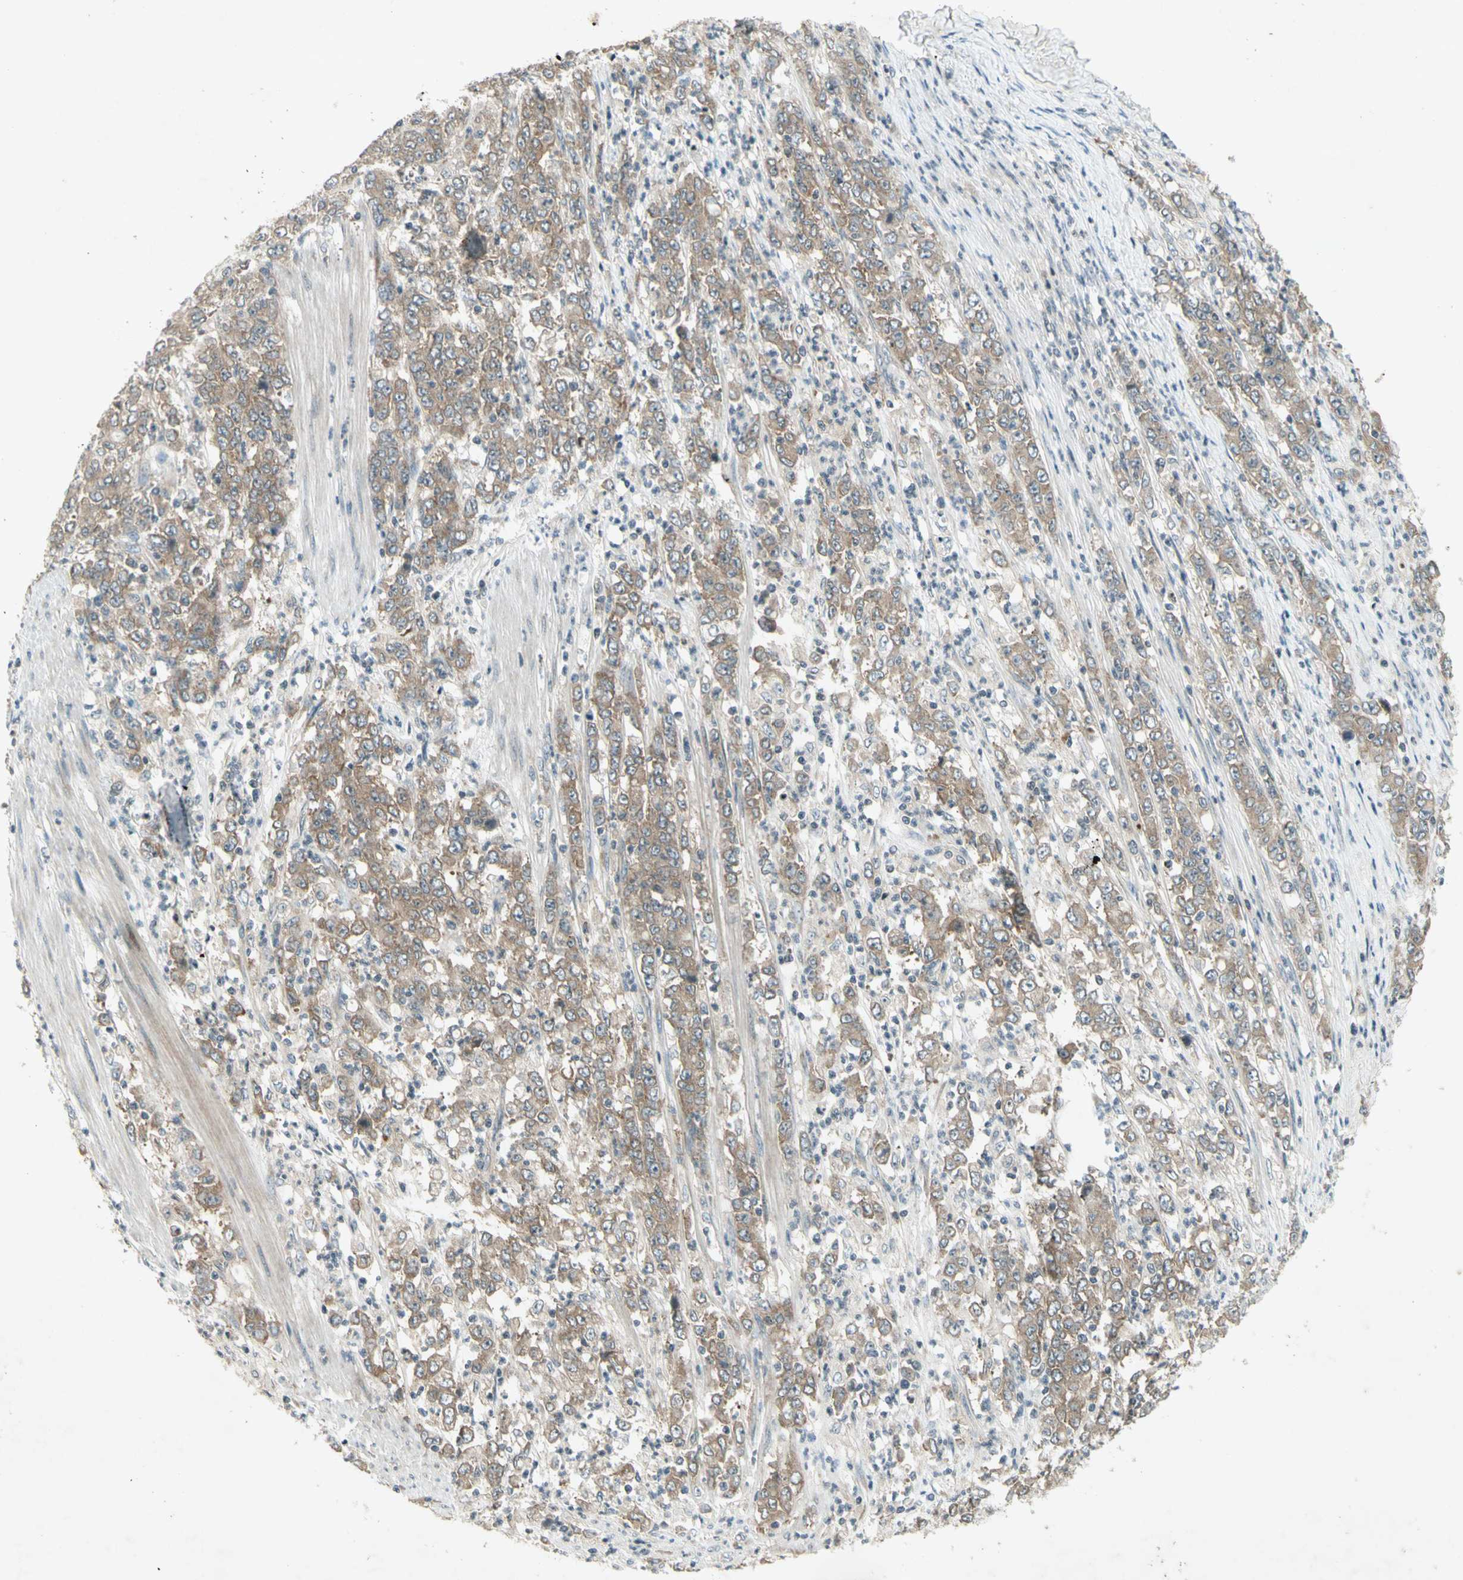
{"staining": {"intensity": "weak", "quantity": "25%-75%", "location": "cytoplasmic/membranous"}, "tissue": "stomach cancer", "cell_type": "Tumor cells", "image_type": "cancer", "snomed": [{"axis": "morphology", "description": "Adenocarcinoma, NOS"}, {"axis": "topography", "description": "Stomach, lower"}], "caption": "Tumor cells show low levels of weak cytoplasmic/membranous positivity in approximately 25%-75% of cells in stomach adenocarcinoma.", "gene": "ETF1", "patient": {"sex": "female", "age": 71}}